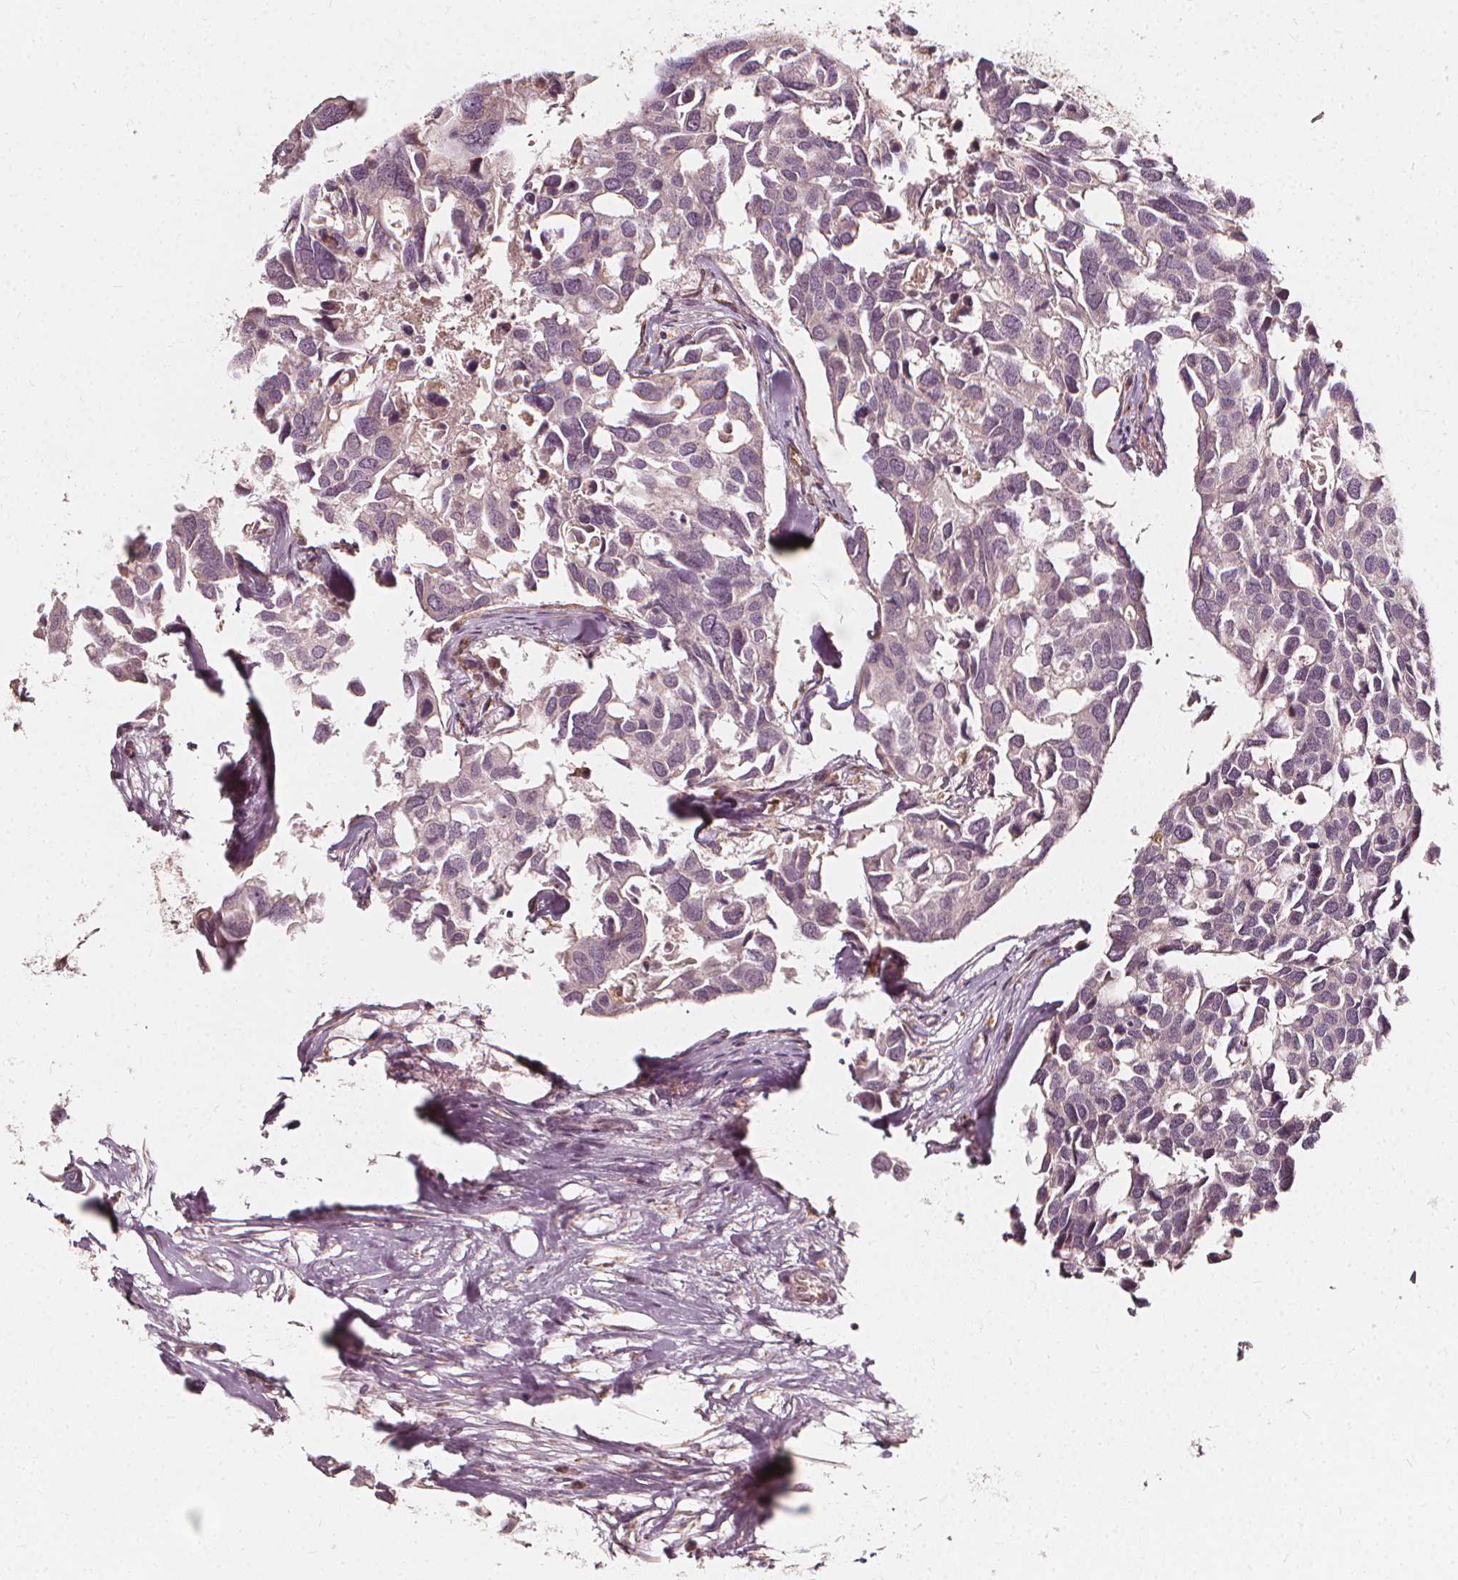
{"staining": {"intensity": "negative", "quantity": "none", "location": "none"}, "tissue": "breast cancer", "cell_type": "Tumor cells", "image_type": "cancer", "snomed": [{"axis": "morphology", "description": "Duct carcinoma"}, {"axis": "topography", "description": "Breast"}], "caption": "This is an immunohistochemistry photomicrograph of breast cancer (invasive ductal carcinoma). There is no expression in tumor cells.", "gene": "NPC1L1", "patient": {"sex": "female", "age": 83}}